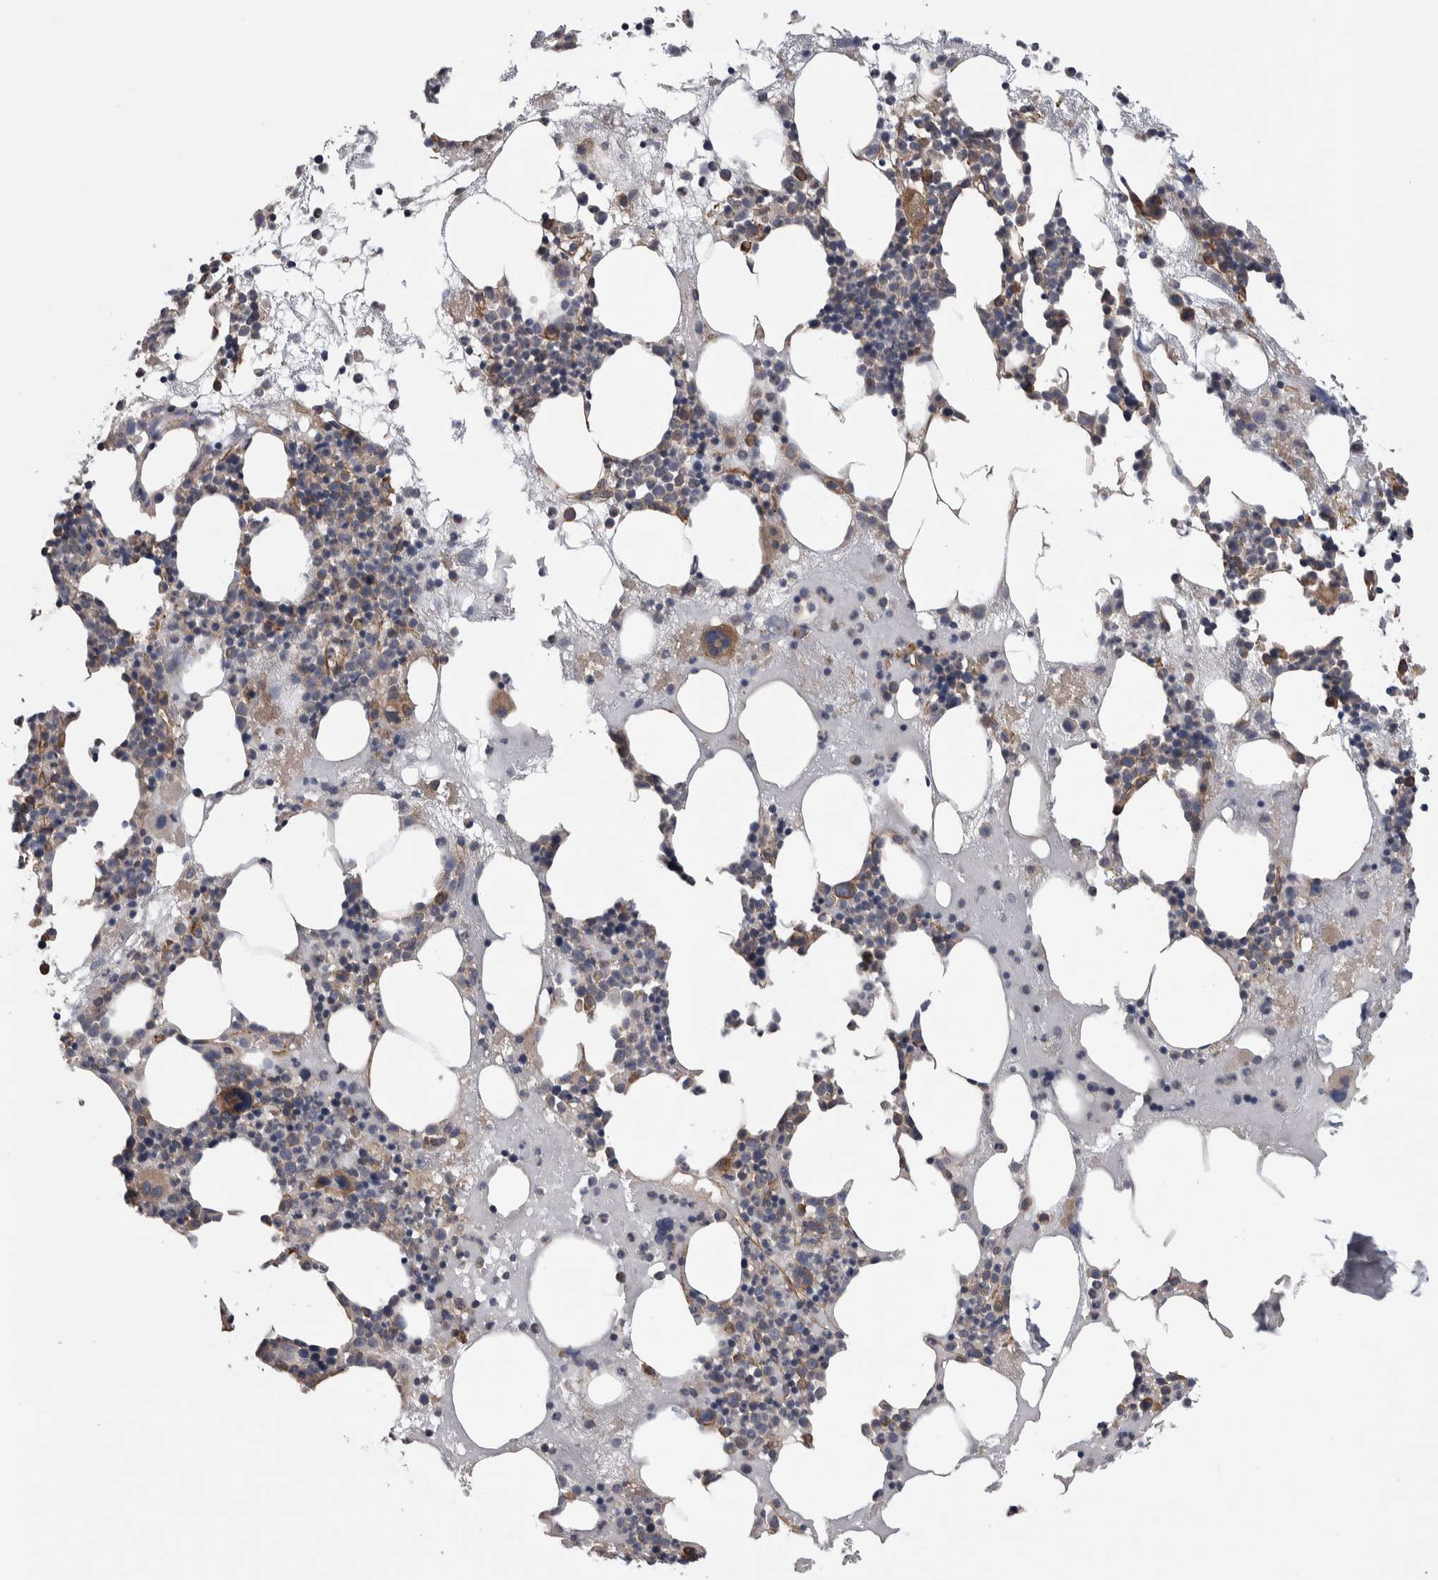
{"staining": {"intensity": "moderate", "quantity": "25%-75%", "location": "cytoplasmic/membranous"}, "tissue": "bone marrow", "cell_type": "Hematopoietic cells", "image_type": "normal", "snomed": [{"axis": "morphology", "description": "Normal tissue, NOS"}, {"axis": "morphology", "description": "Inflammation, NOS"}, {"axis": "topography", "description": "Bone marrow"}], "caption": "Immunohistochemical staining of unremarkable bone marrow displays moderate cytoplasmic/membranous protein expression in about 25%-75% of hematopoietic cells.", "gene": "LIMA1", "patient": {"sex": "female", "age": 81}}